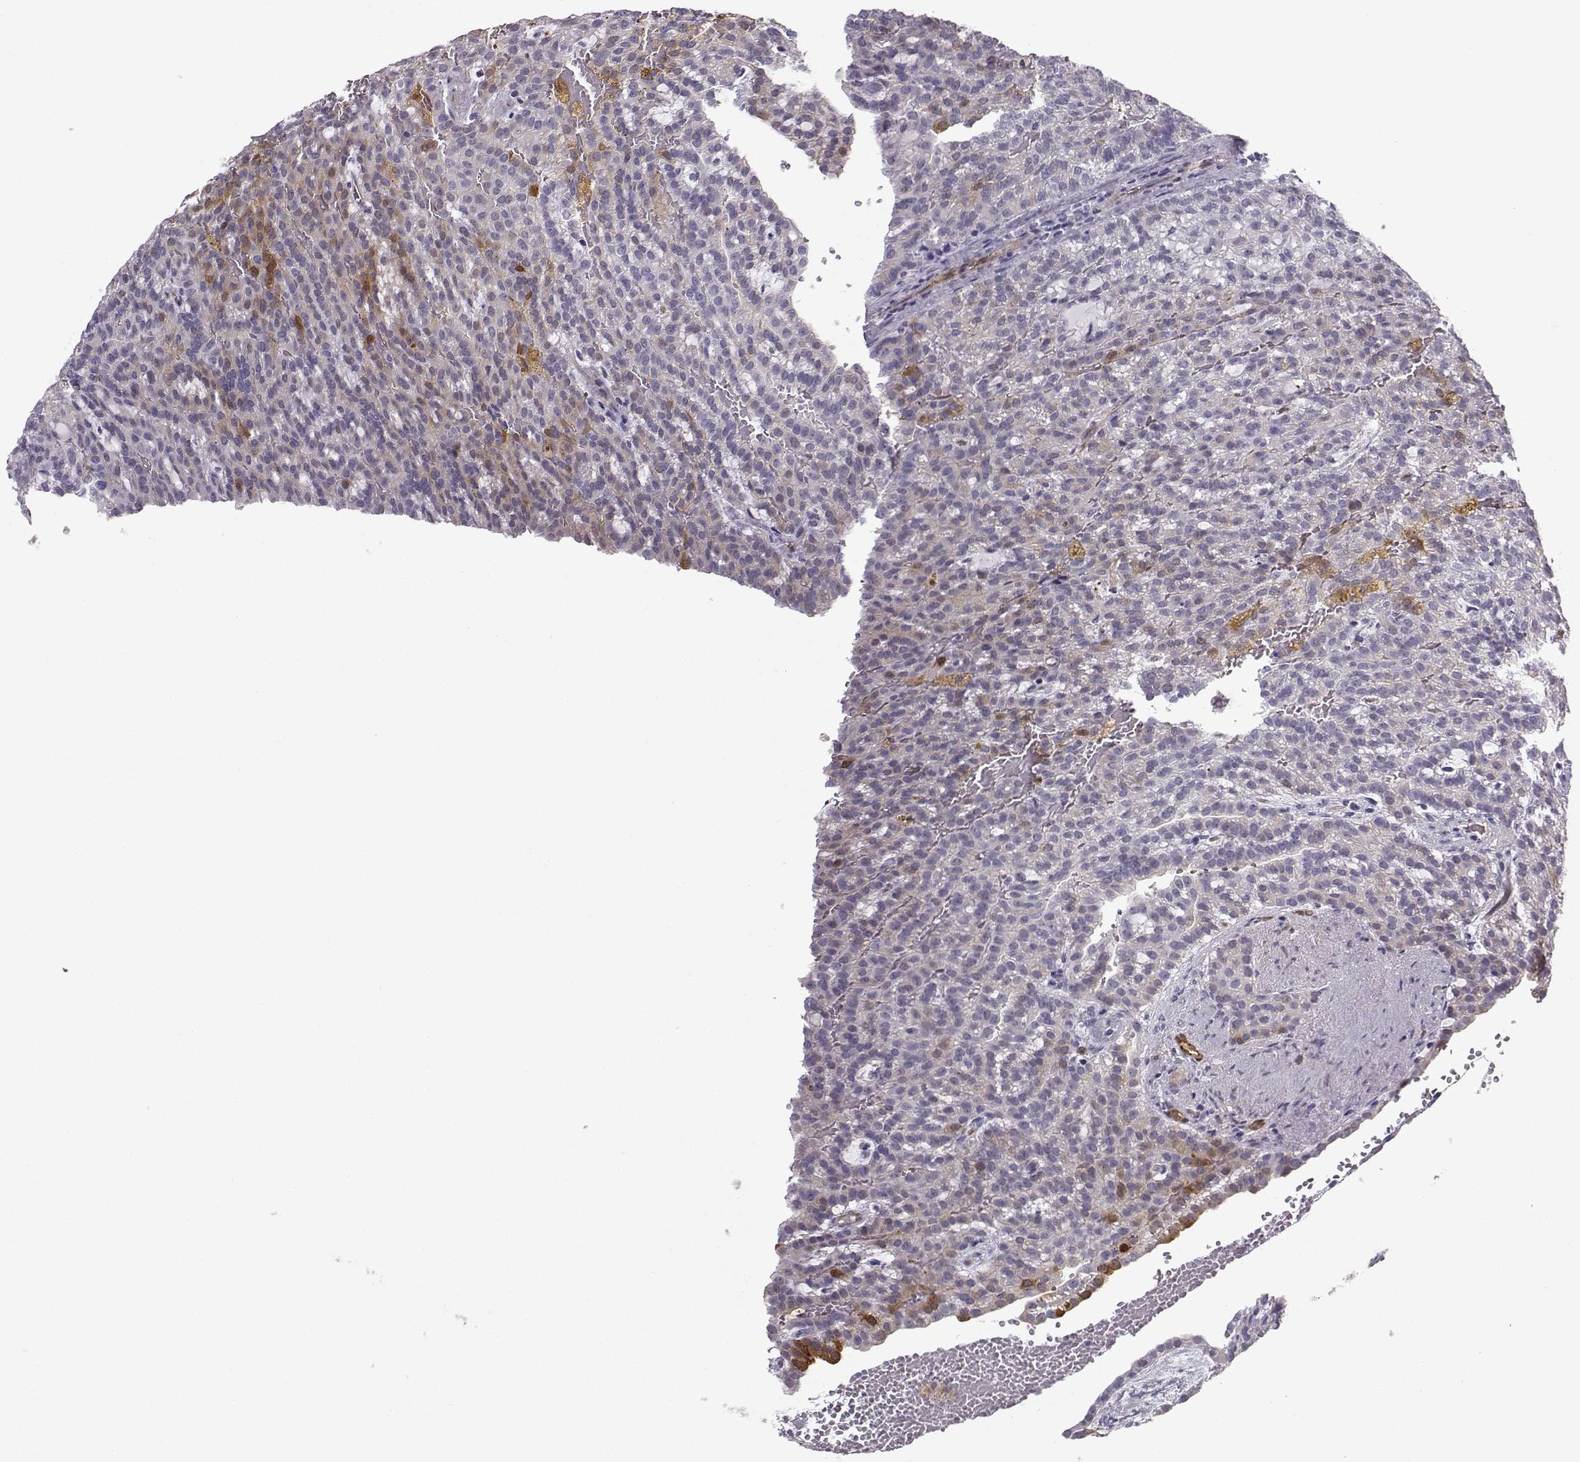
{"staining": {"intensity": "moderate", "quantity": "<25%", "location": "cytoplasmic/membranous"}, "tissue": "renal cancer", "cell_type": "Tumor cells", "image_type": "cancer", "snomed": [{"axis": "morphology", "description": "Adenocarcinoma, NOS"}, {"axis": "topography", "description": "Kidney"}], "caption": "This micrograph exhibits IHC staining of renal adenocarcinoma, with low moderate cytoplasmic/membranous expression in about <25% of tumor cells.", "gene": "NQO1", "patient": {"sex": "male", "age": 63}}